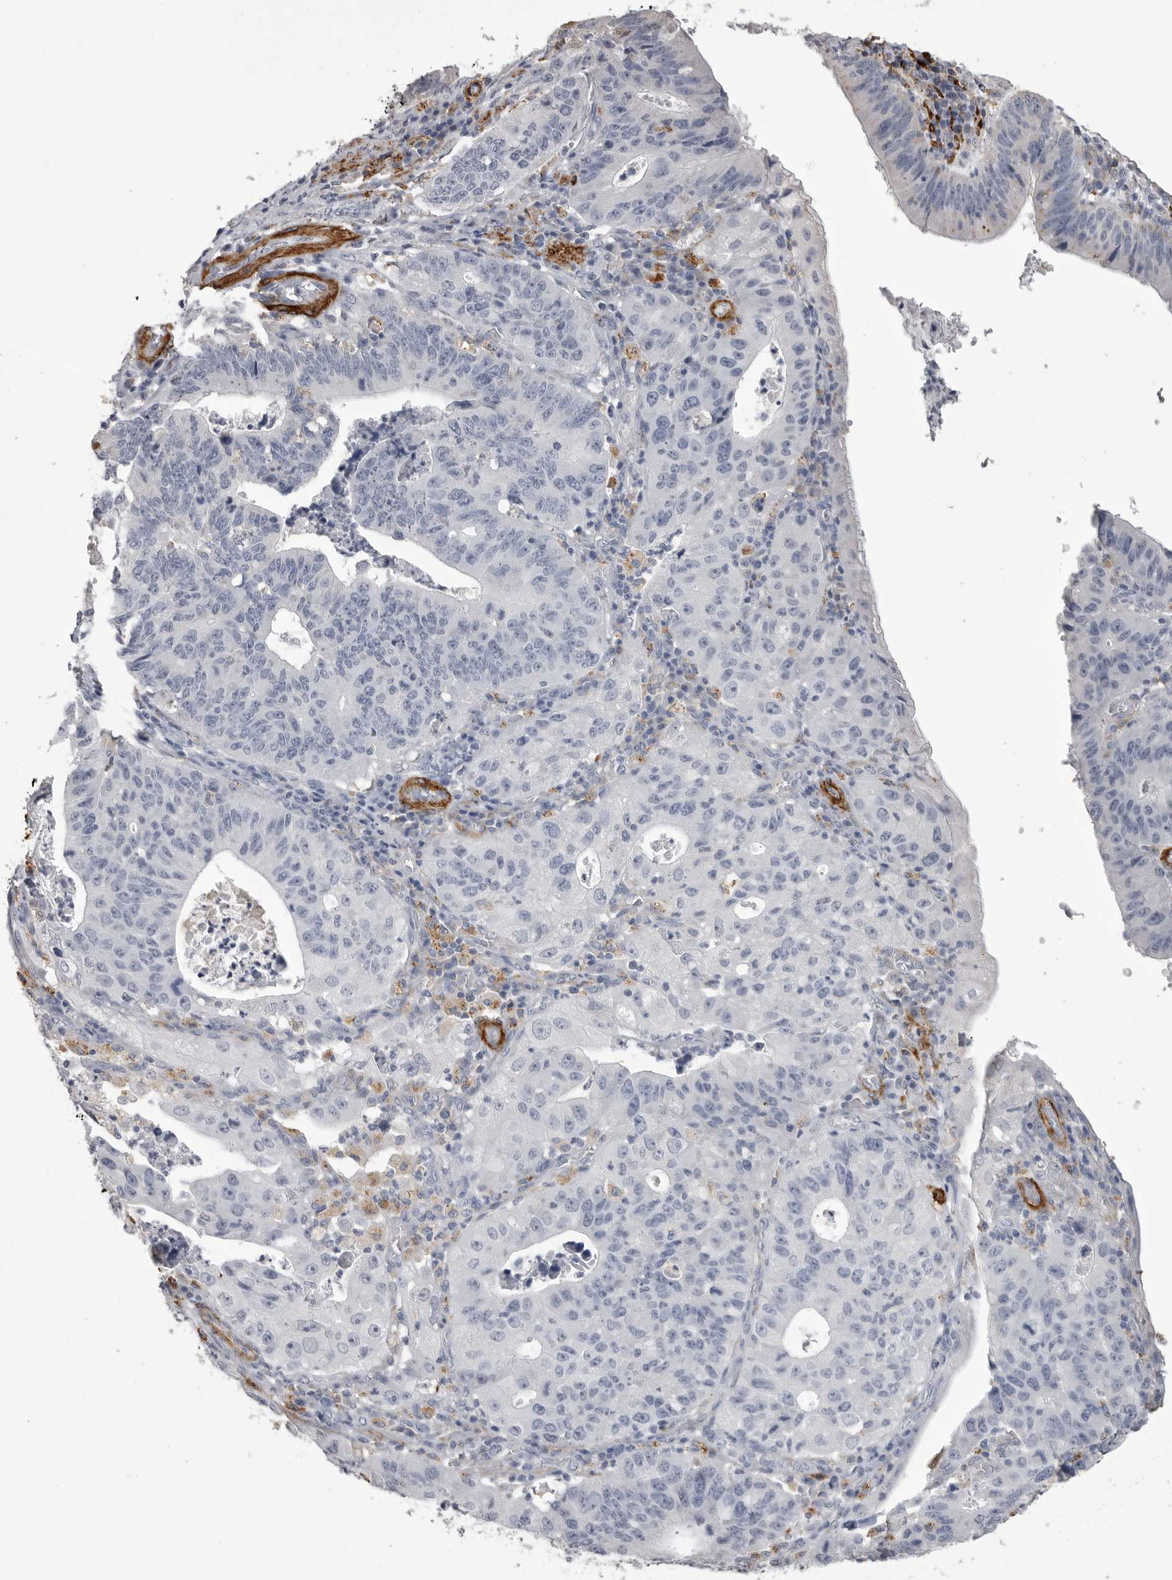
{"staining": {"intensity": "negative", "quantity": "none", "location": "none"}, "tissue": "stomach cancer", "cell_type": "Tumor cells", "image_type": "cancer", "snomed": [{"axis": "morphology", "description": "Adenocarcinoma, NOS"}, {"axis": "topography", "description": "Stomach"}], "caption": "Tumor cells show no significant expression in stomach cancer.", "gene": "AOC3", "patient": {"sex": "male", "age": 59}}